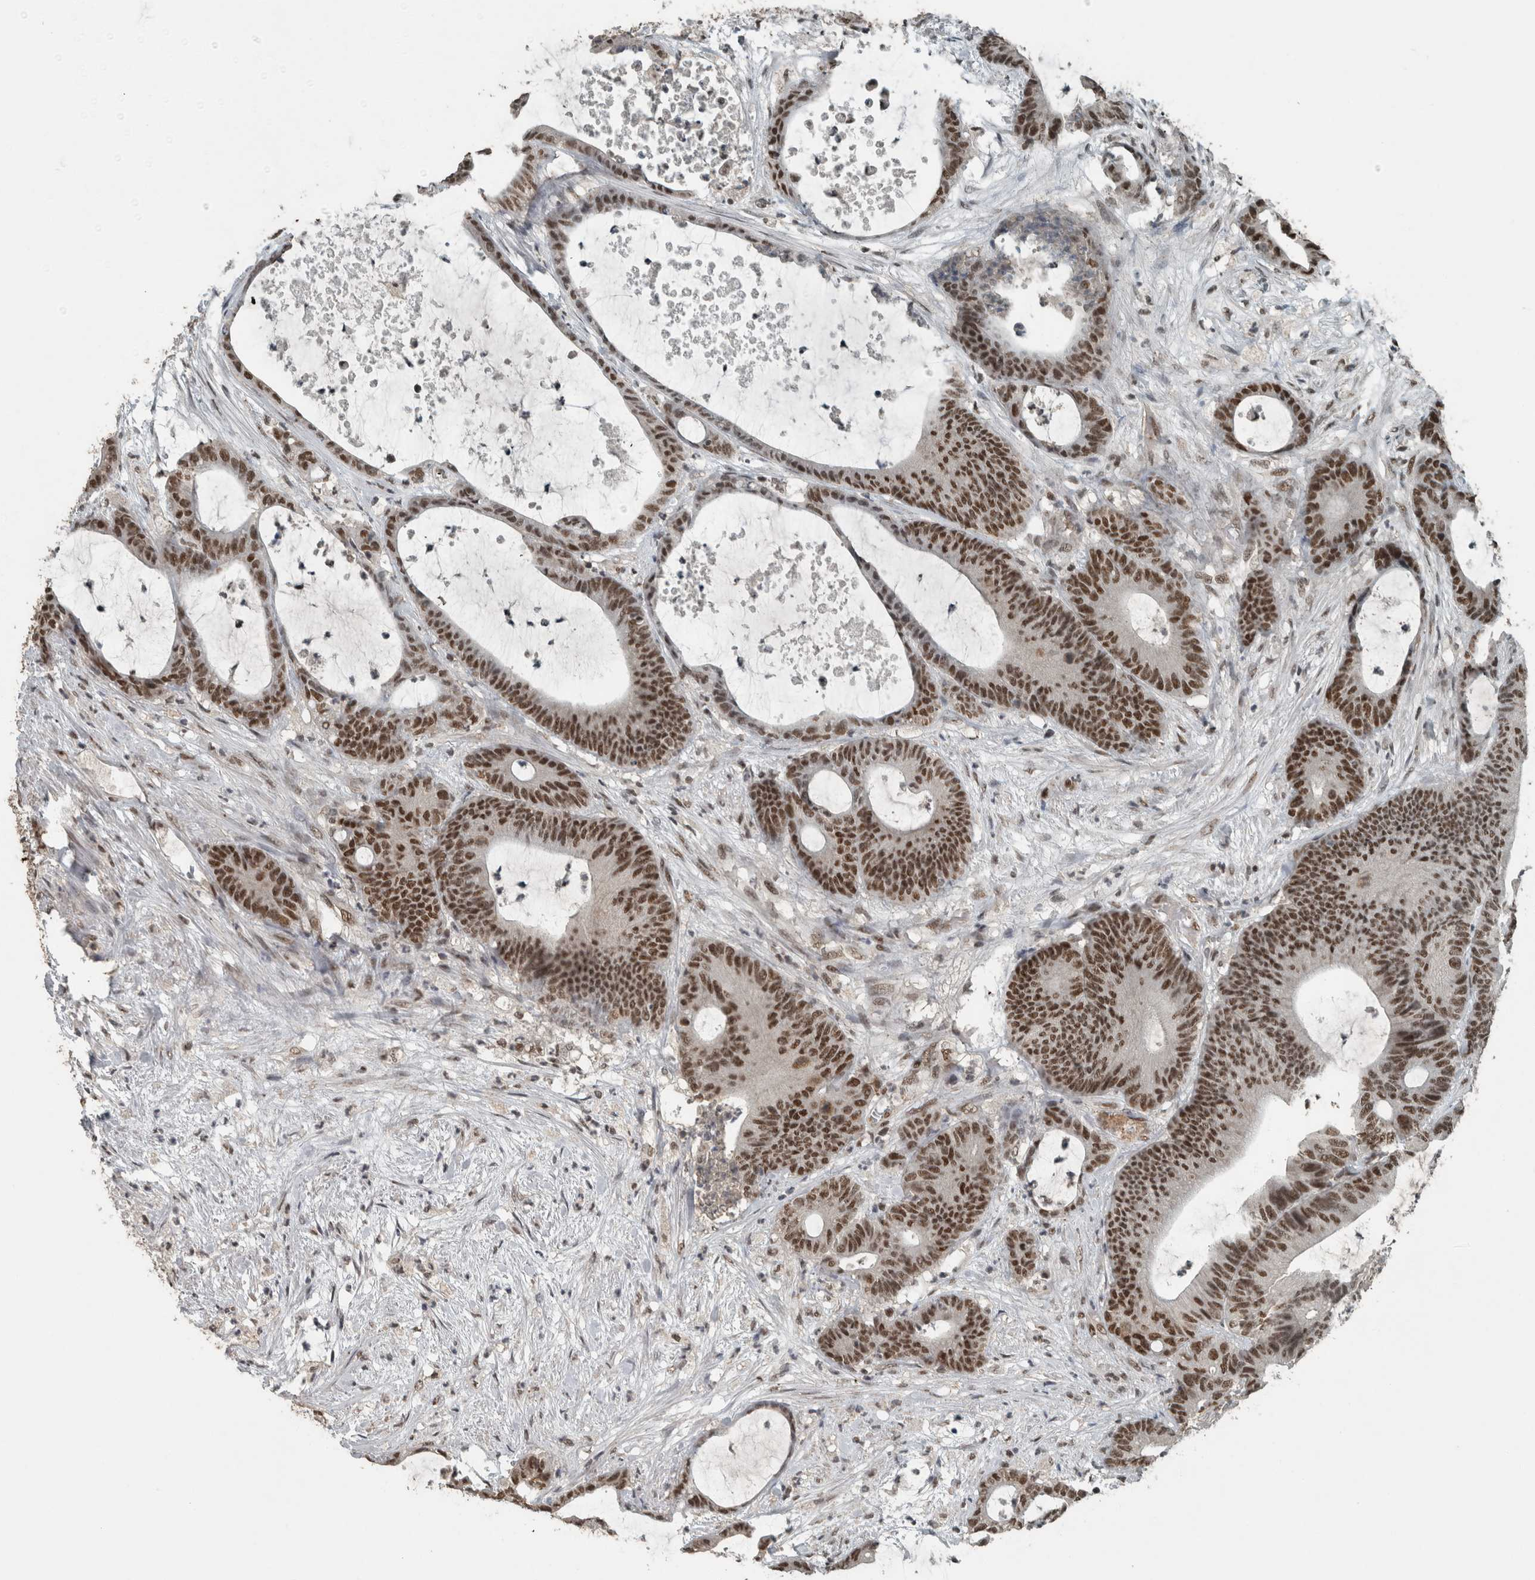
{"staining": {"intensity": "strong", "quantity": ">75%", "location": "nuclear"}, "tissue": "colorectal cancer", "cell_type": "Tumor cells", "image_type": "cancer", "snomed": [{"axis": "morphology", "description": "Adenocarcinoma, NOS"}, {"axis": "topography", "description": "Colon"}], "caption": "IHC staining of colorectal adenocarcinoma, which demonstrates high levels of strong nuclear staining in approximately >75% of tumor cells indicating strong nuclear protein positivity. The staining was performed using DAB (brown) for protein detection and nuclei were counterstained in hematoxylin (blue).", "gene": "ZNF24", "patient": {"sex": "female", "age": 84}}